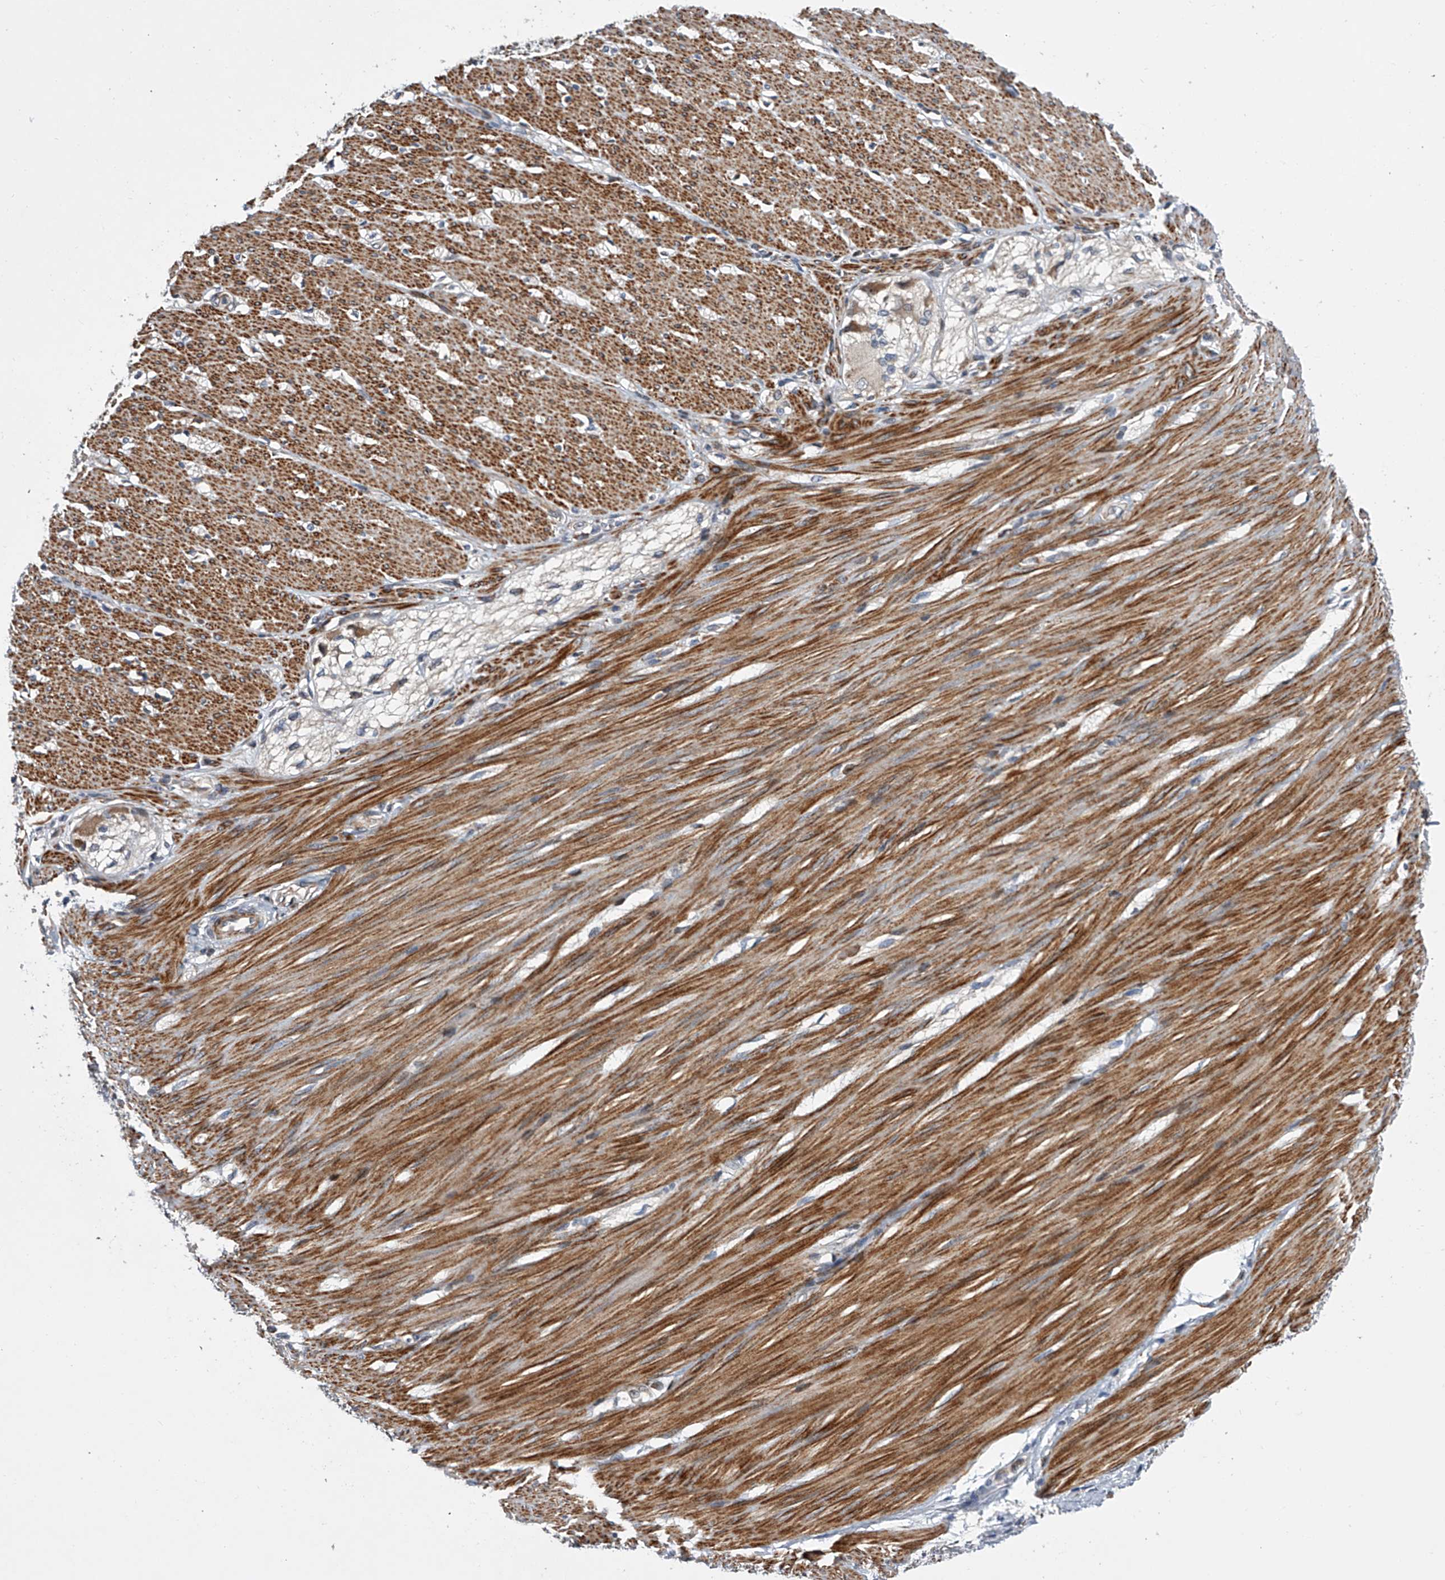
{"staining": {"intensity": "moderate", "quantity": ">75%", "location": "cytoplasmic/membranous"}, "tissue": "smooth muscle", "cell_type": "Smooth muscle cells", "image_type": "normal", "snomed": [{"axis": "morphology", "description": "Normal tissue, NOS"}, {"axis": "morphology", "description": "Adenocarcinoma, NOS"}, {"axis": "topography", "description": "Colon"}, {"axis": "topography", "description": "Peripheral nerve tissue"}], "caption": "The micrograph exhibits staining of normal smooth muscle, revealing moderate cytoplasmic/membranous protein expression (brown color) within smooth muscle cells. Immunohistochemistry stains the protein of interest in brown and the nuclei are stained blue.", "gene": "DLGAP2", "patient": {"sex": "male", "age": 14}}